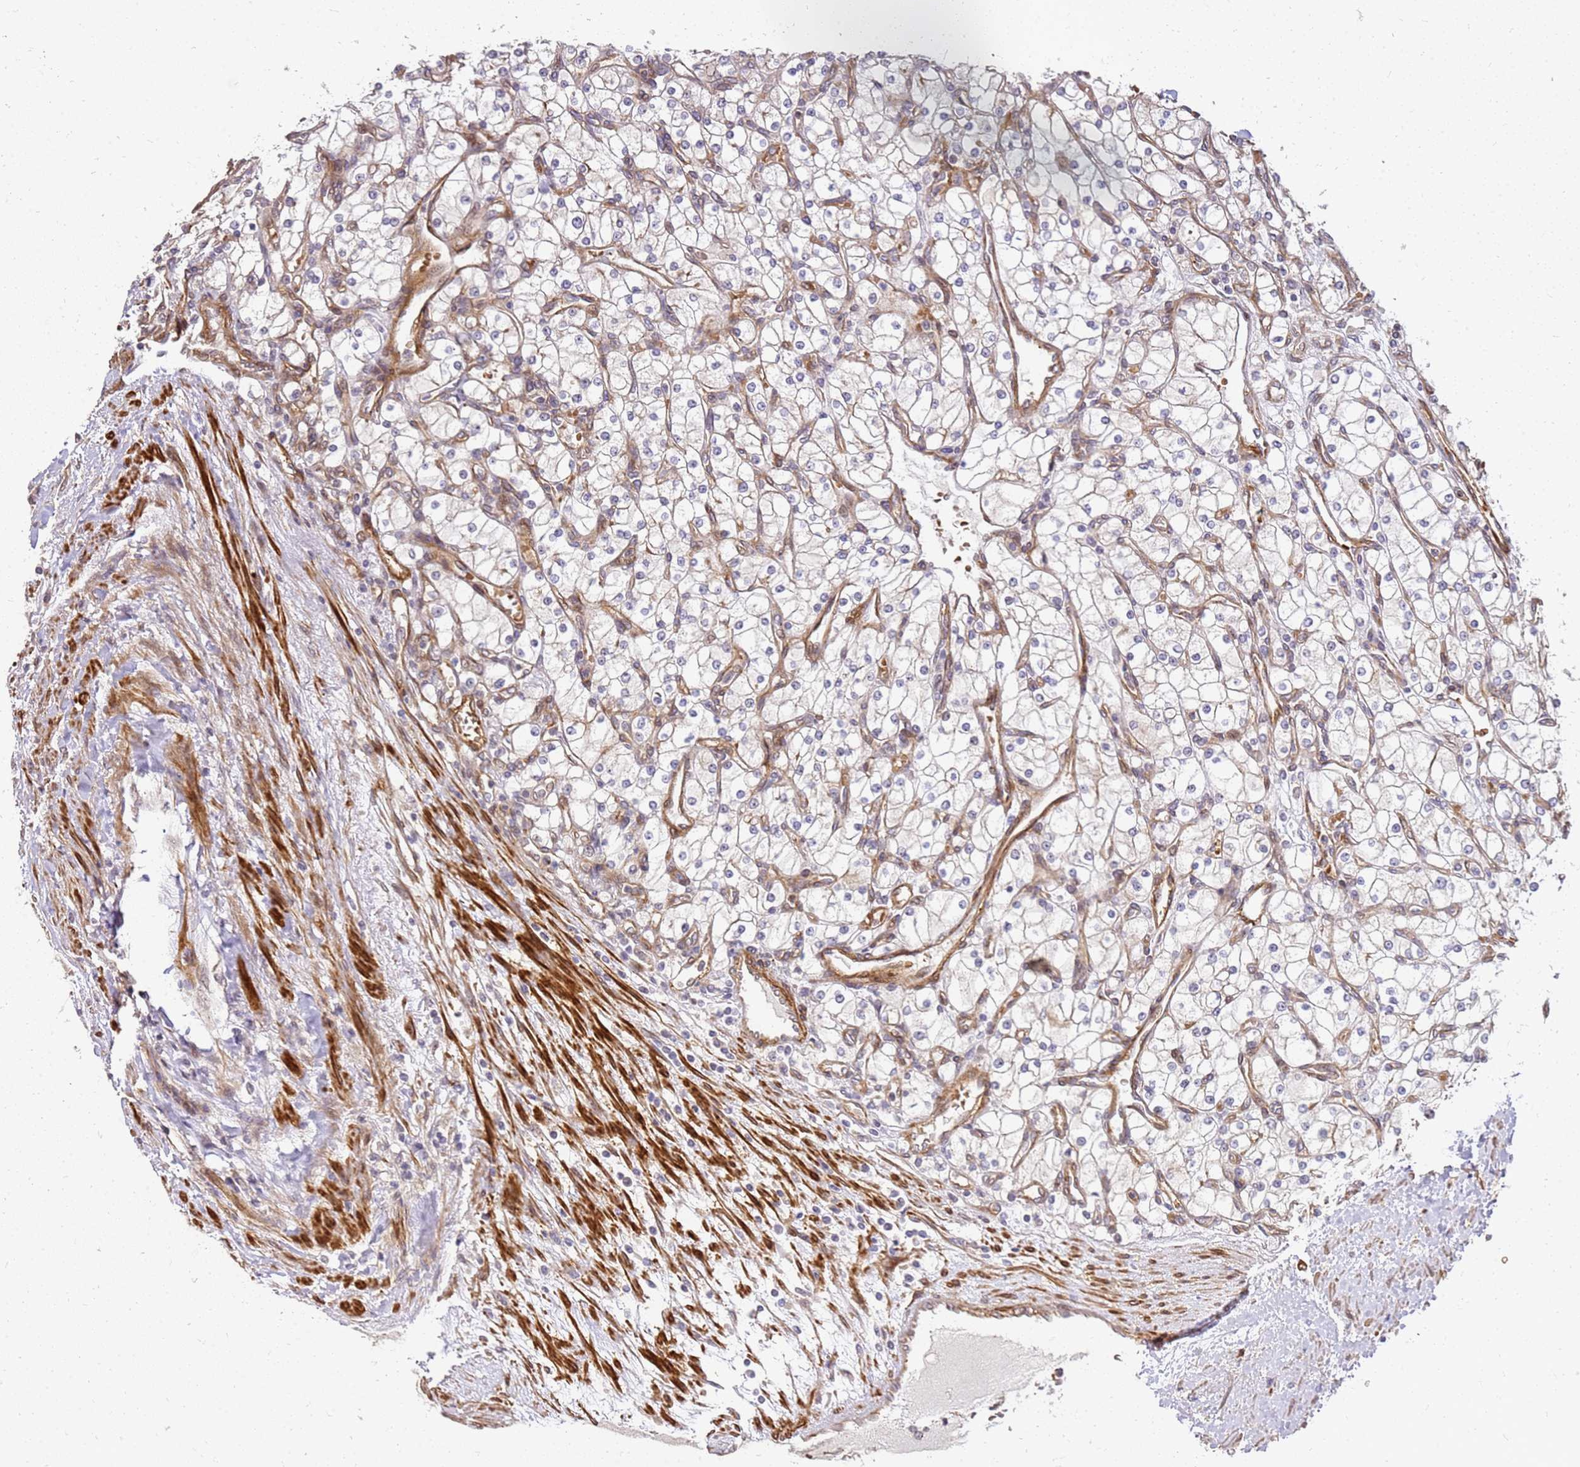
{"staining": {"intensity": "weak", "quantity": "<25%", "location": "cytoplasmic/membranous"}, "tissue": "renal cancer", "cell_type": "Tumor cells", "image_type": "cancer", "snomed": [{"axis": "morphology", "description": "Adenocarcinoma, NOS"}, {"axis": "topography", "description": "Kidney"}], "caption": "Immunohistochemistry of renal cancer demonstrates no positivity in tumor cells. (DAB immunohistochemistry visualized using brightfield microscopy, high magnification).", "gene": "ST18", "patient": {"sex": "male", "age": 80}}